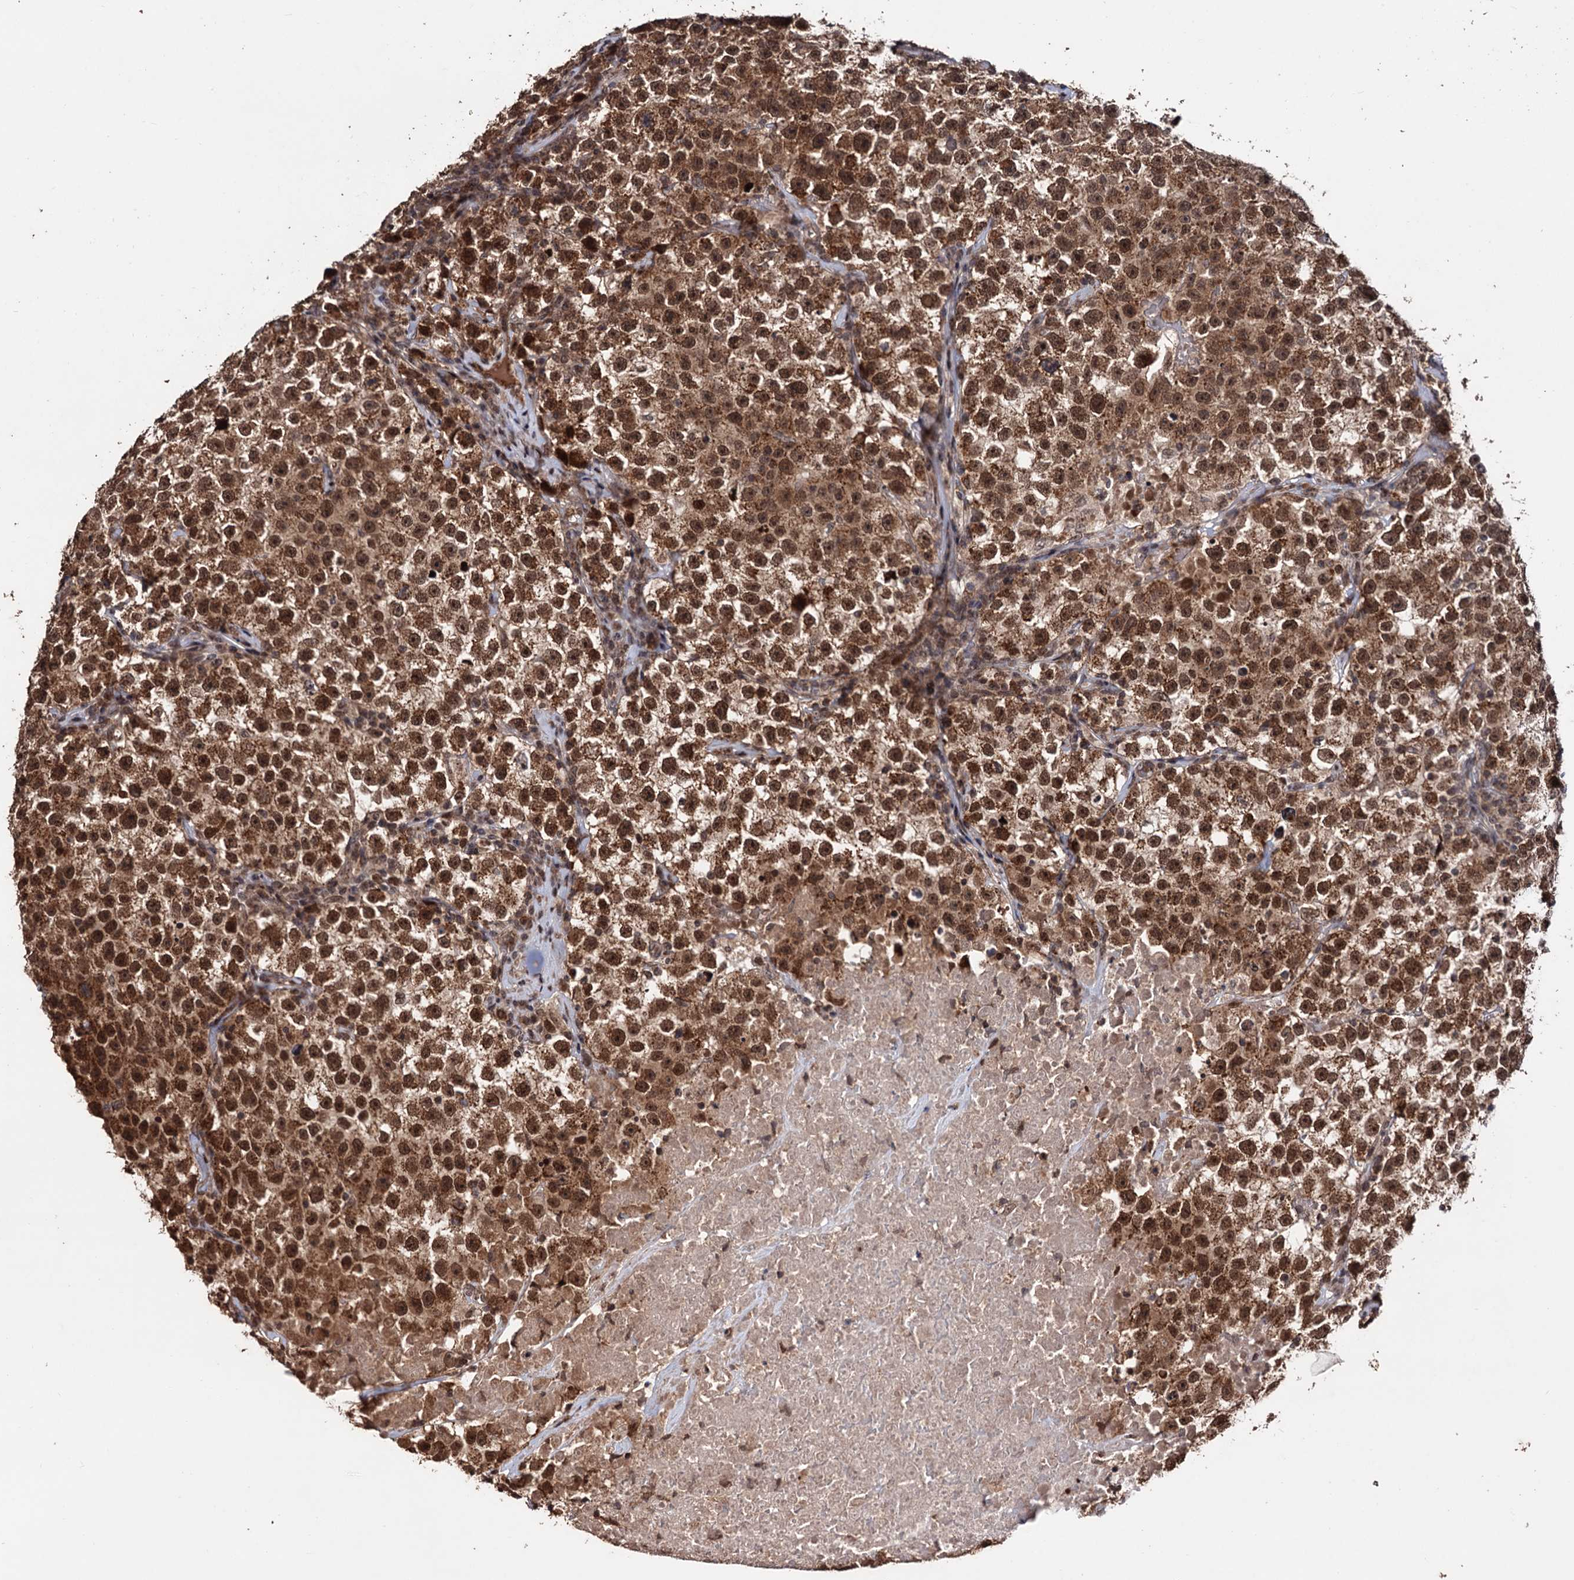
{"staining": {"intensity": "strong", "quantity": ">75%", "location": "cytoplasmic/membranous,nuclear"}, "tissue": "testis cancer", "cell_type": "Tumor cells", "image_type": "cancer", "snomed": [{"axis": "morphology", "description": "Seminoma, NOS"}, {"axis": "topography", "description": "Testis"}], "caption": "Testis seminoma stained for a protein (brown) exhibits strong cytoplasmic/membranous and nuclear positive staining in approximately >75% of tumor cells.", "gene": "KLF5", "patient": {"sex": "male", "age": 22}}